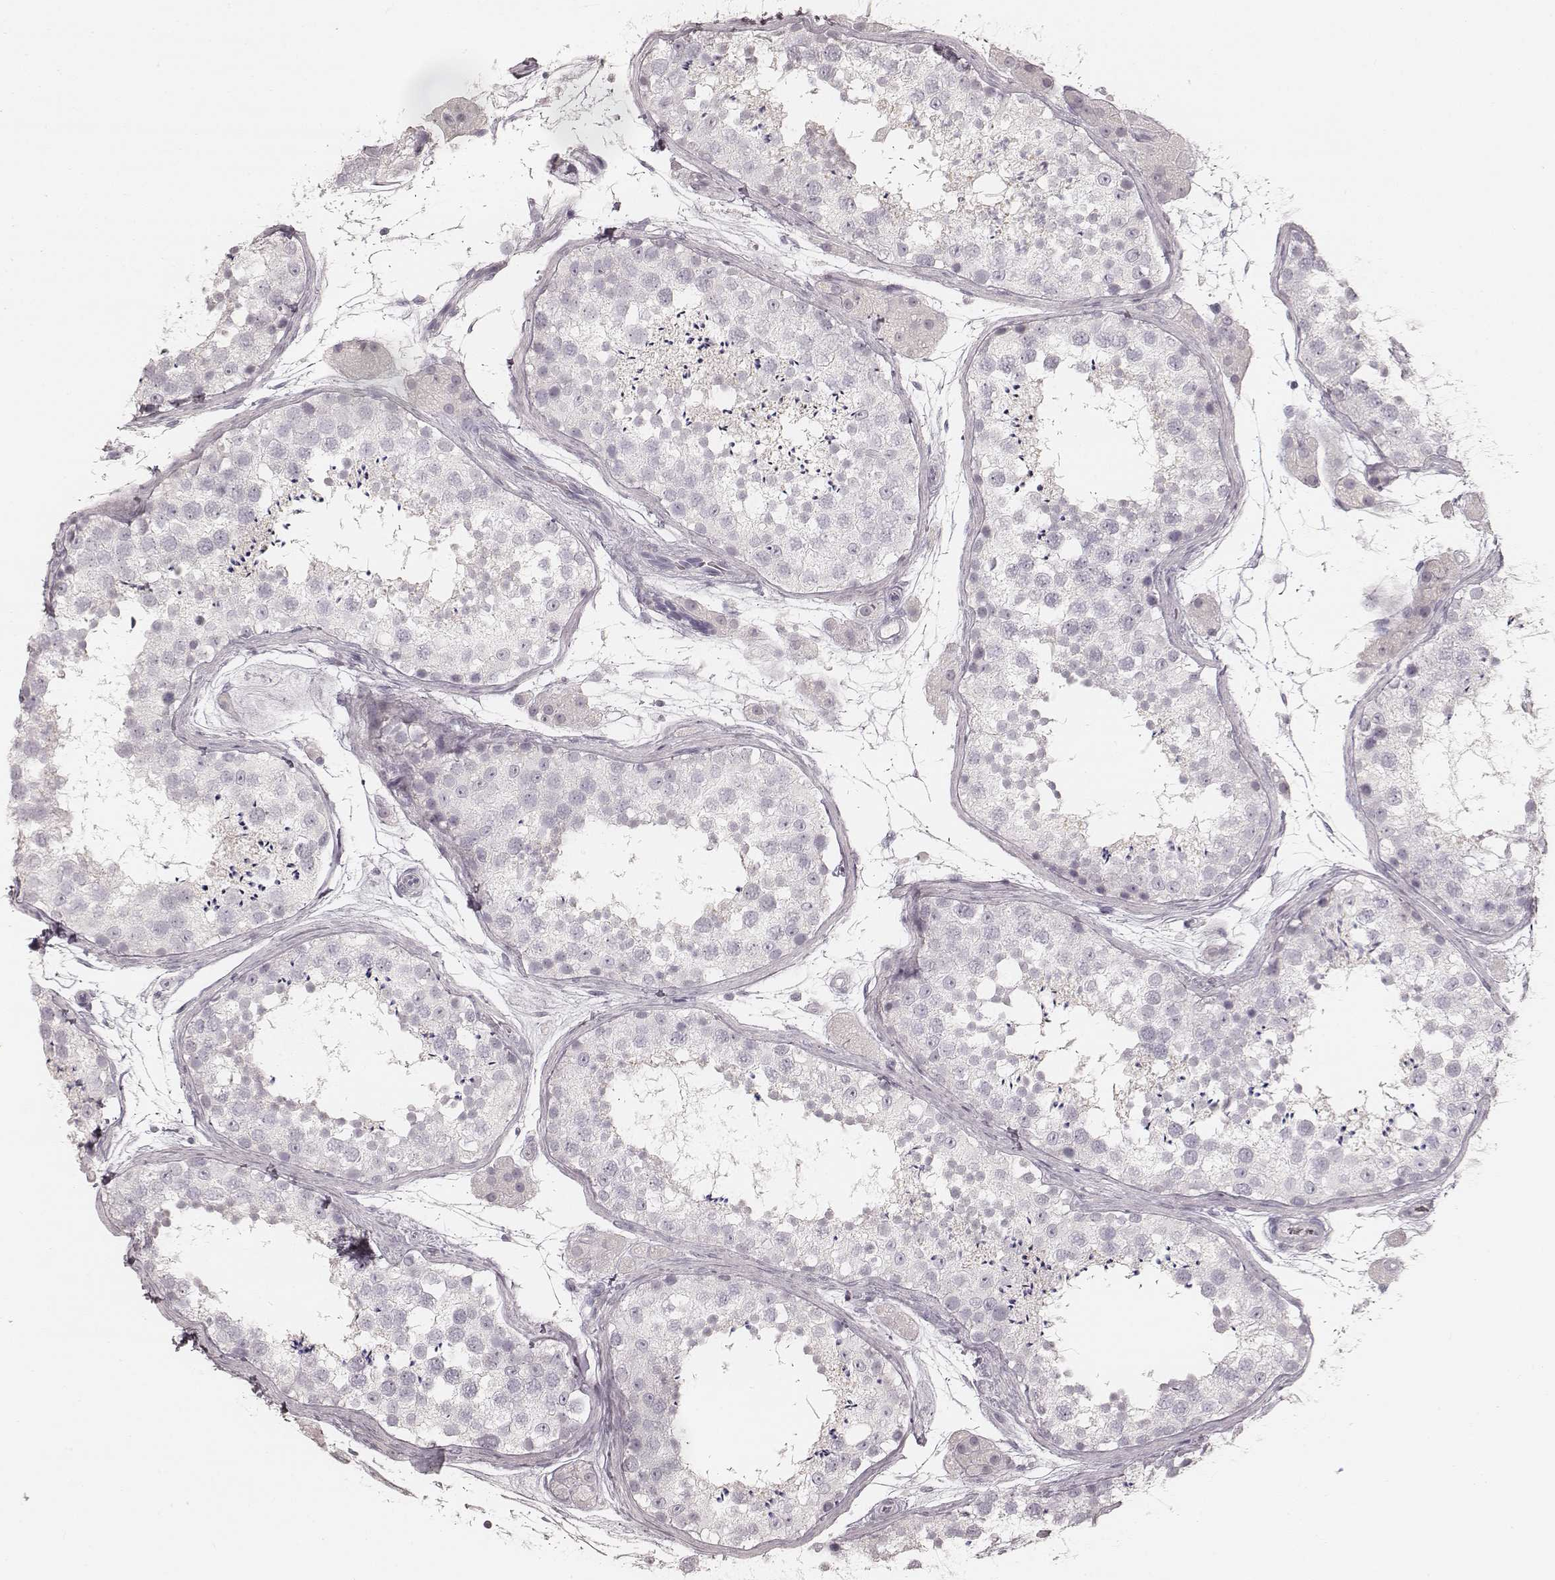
{"staining": {"intensity": "negative", "quantity": "none", "location": "none"}, "tissue": "testis", "cell_type": "Cells in seminiferous ducts", "image_type": "normal", "snomed": [{"axis": "morphology", "description": "Normal tissue, NOS"}, {"axis": "topography", "description": "Testis"}], "caption": "This micrograph is of normal testis stained with IHC to label a protein in brown with the nuclei are counter-stained blue. There is no expression in cells in seminiferous ducts. Nuclei are stained in blue.", "gene": "KRT26", "patient": {"sex": "male", "age": 41}}